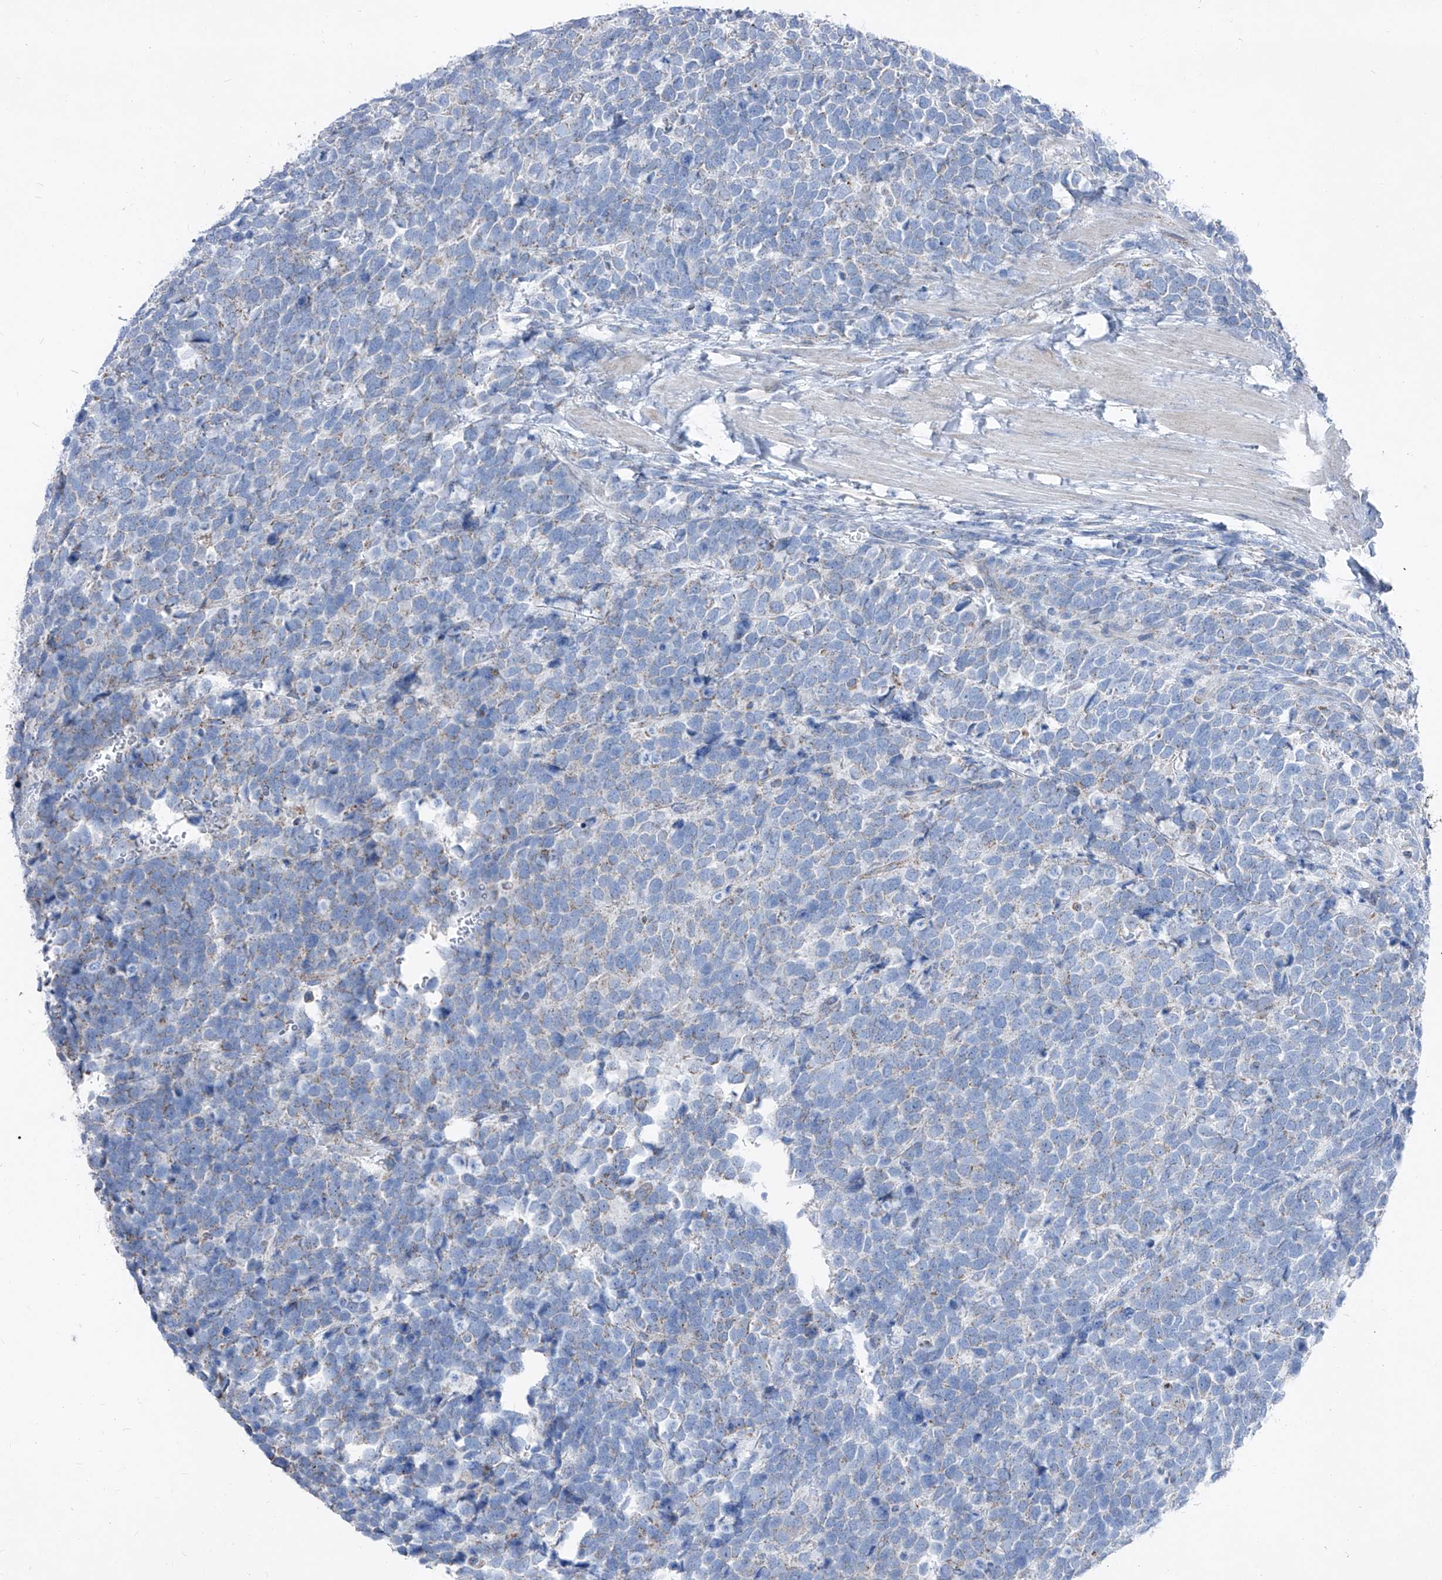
{"staining": {"intensity": "negative", "quantity": "none", "location": "none"}, "tissue": "urothelial cancer", "cell_type": "Tumor cells", "image_type": "cancer", "snomed": [{"axis": "morphology", "description": "Urothelial carcinoma, High grade"}, {"axis": "topography", "description": "Urinary bladder"}], "caption": "High magnification brightfield microscopy of high-grade urothelial carcinoma stained with DAB (3,3'-diaminobenzidine) (brown) and counterstained with hematoxylin (blue): tumor cells show no significant staining.", "gene": "AGPS", "patient": {"sex": "female", "age": 82}}